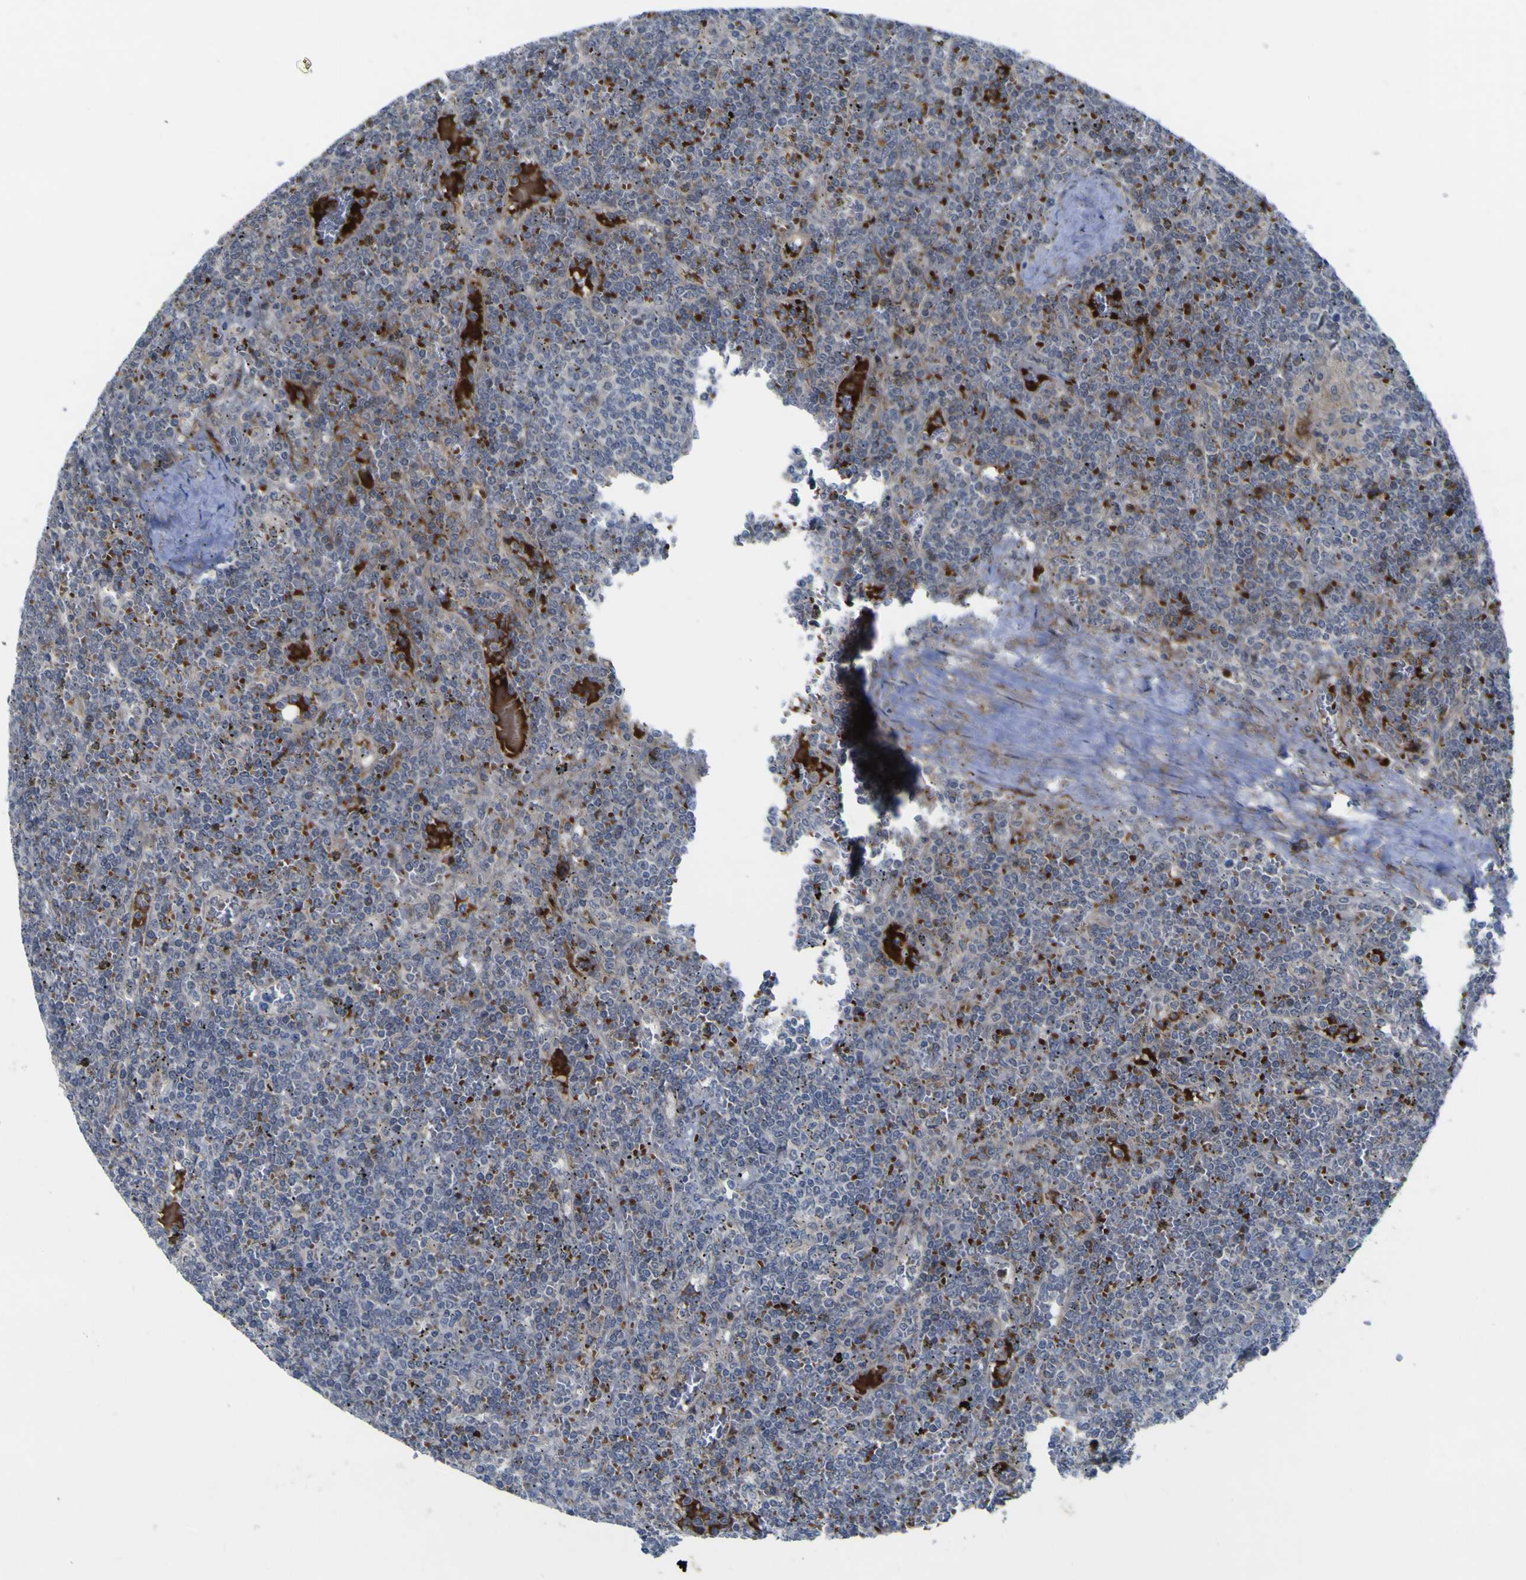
{"staining": {"intensity": "negative", "quantity": "none", "location": "none"}, "tissue": "lymphoma", "cell_type": "Tumor cells", "image_type": "cancer", "snomed": [{"axis": "morphology", "description": "Malignant lymphoma, non-Hodgkin's type, Low grade"}, {"axis": "topography", "description": "Spleen"}], "caption": "Immunohistochemistry (IHC) image of neoplastic tissue: low-grade malignant lymphoma, non-Hodgkin's type stained with DAB (3,3'-diaminobenzidine) exhibits no significant protein staining in tumor cells.", "gene": "NAV1", "patient": {"sex": "female", "age": 19}}